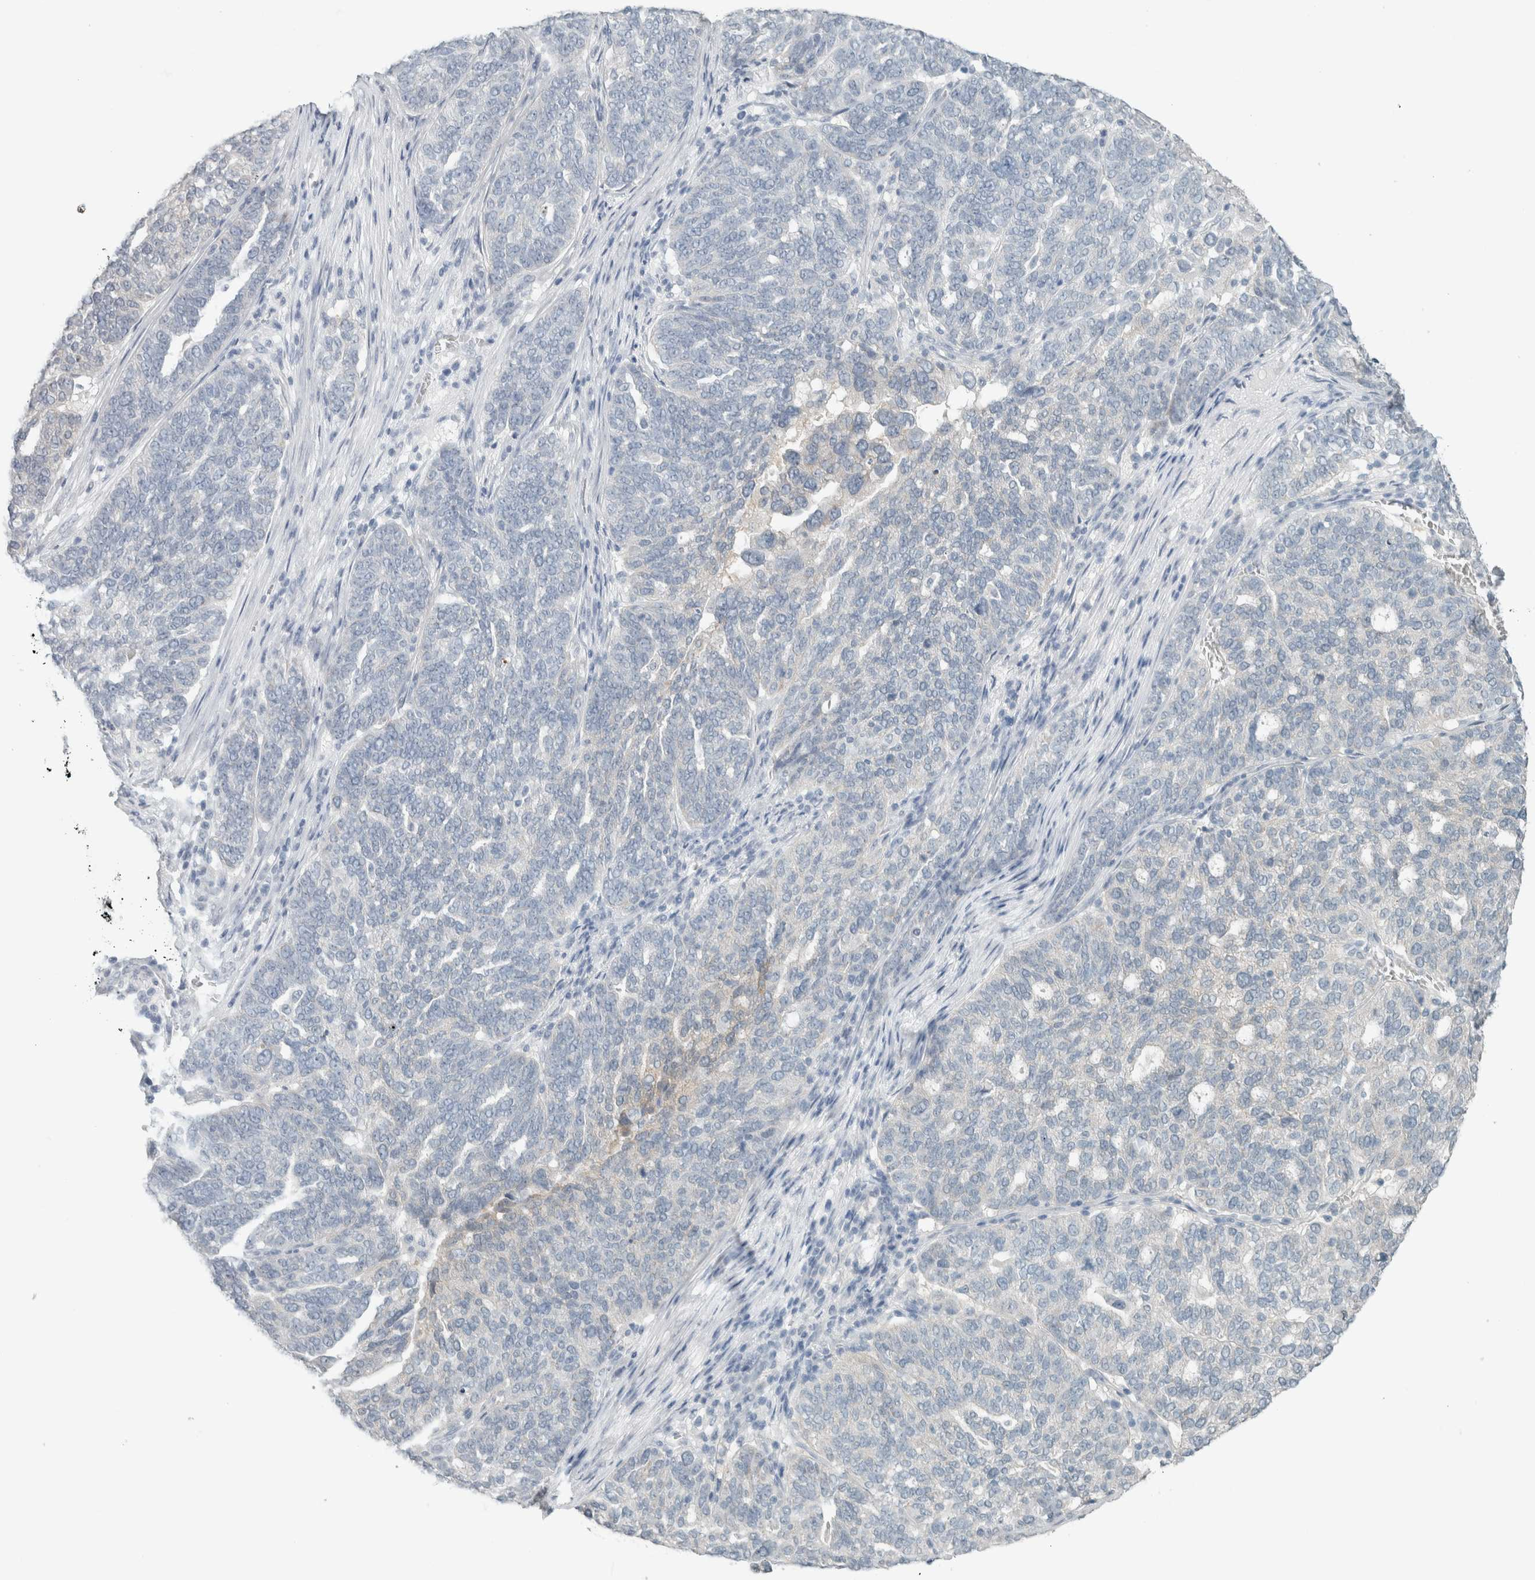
{"staining": {"intensity": "negative", "quantity": "none", "location": "none"}, "tissue": "ovarian cancer", "cell_type": "Tumor cells", "image_type": "cancer", "snomed": [{"axis": "morphology", "description": "Cystadenocarcinoma, serous, NOS"}, {"axis": "topography", "description": "Ovary"}], "caption": "IHC of human ovarian cancer (serous cystadenocarcinoma) shows no positivity in tumor cells.", "gene": "TRIT1", "patient": {"sex": "female", "age": 59}}